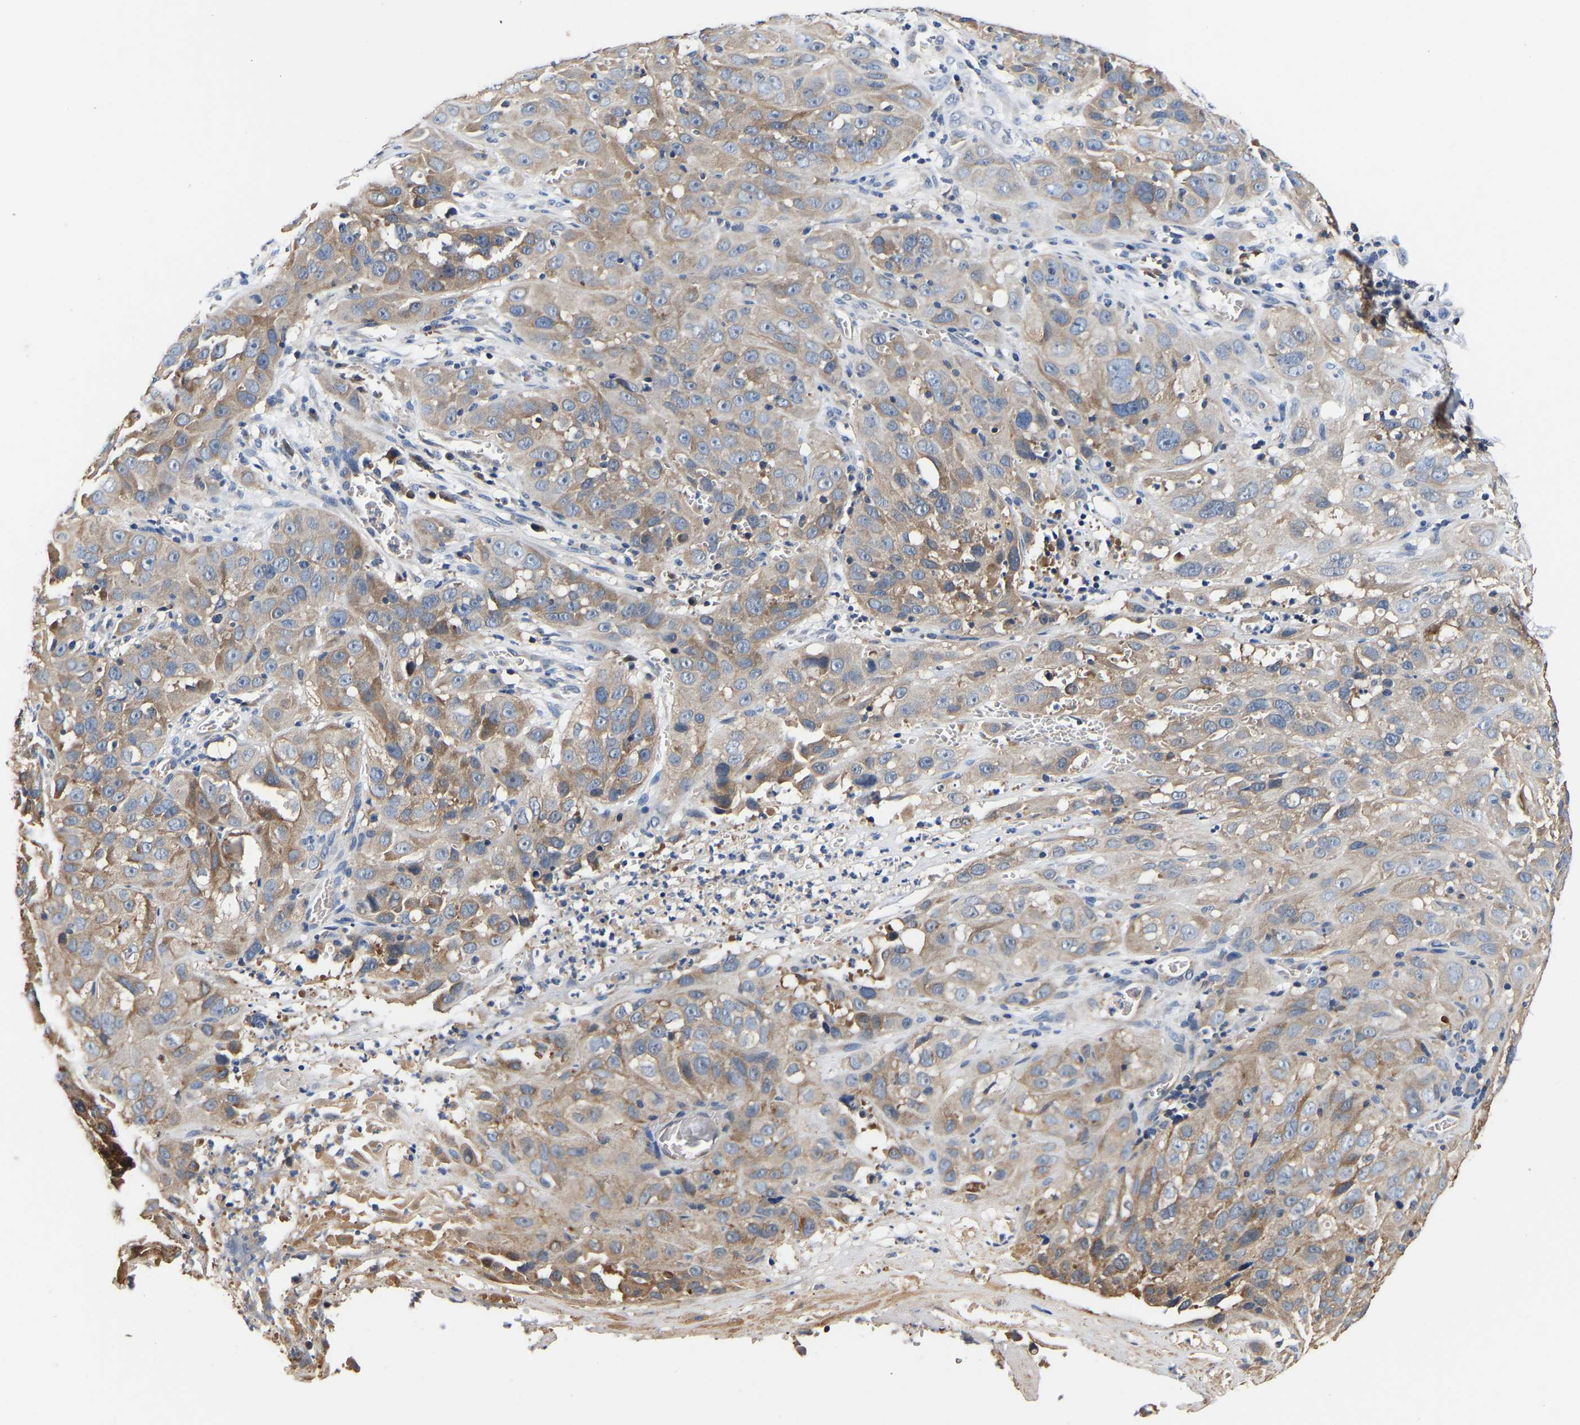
{"staining": {"intensity": "moderate", "quantity": "<25%", "location": "cytoplasmic/membranous"}, "tissue": "cervical cancer", "cell_type": "Tumor cells", "image_type": "cancer", "snomed": [{"axis": "morphology", "description": "Squamous cell carcinoma, NOS"}, {"axis": "topography", "description": "Cervix"}], "caption": "A brown stain highlights moderate cytoplasmic/membranous positivity of a protein in cervical cancer (squamous cell carcinoma) tumor cells.", "gene": "LRBA", "patient": {"sex": "female", "age": 32}}